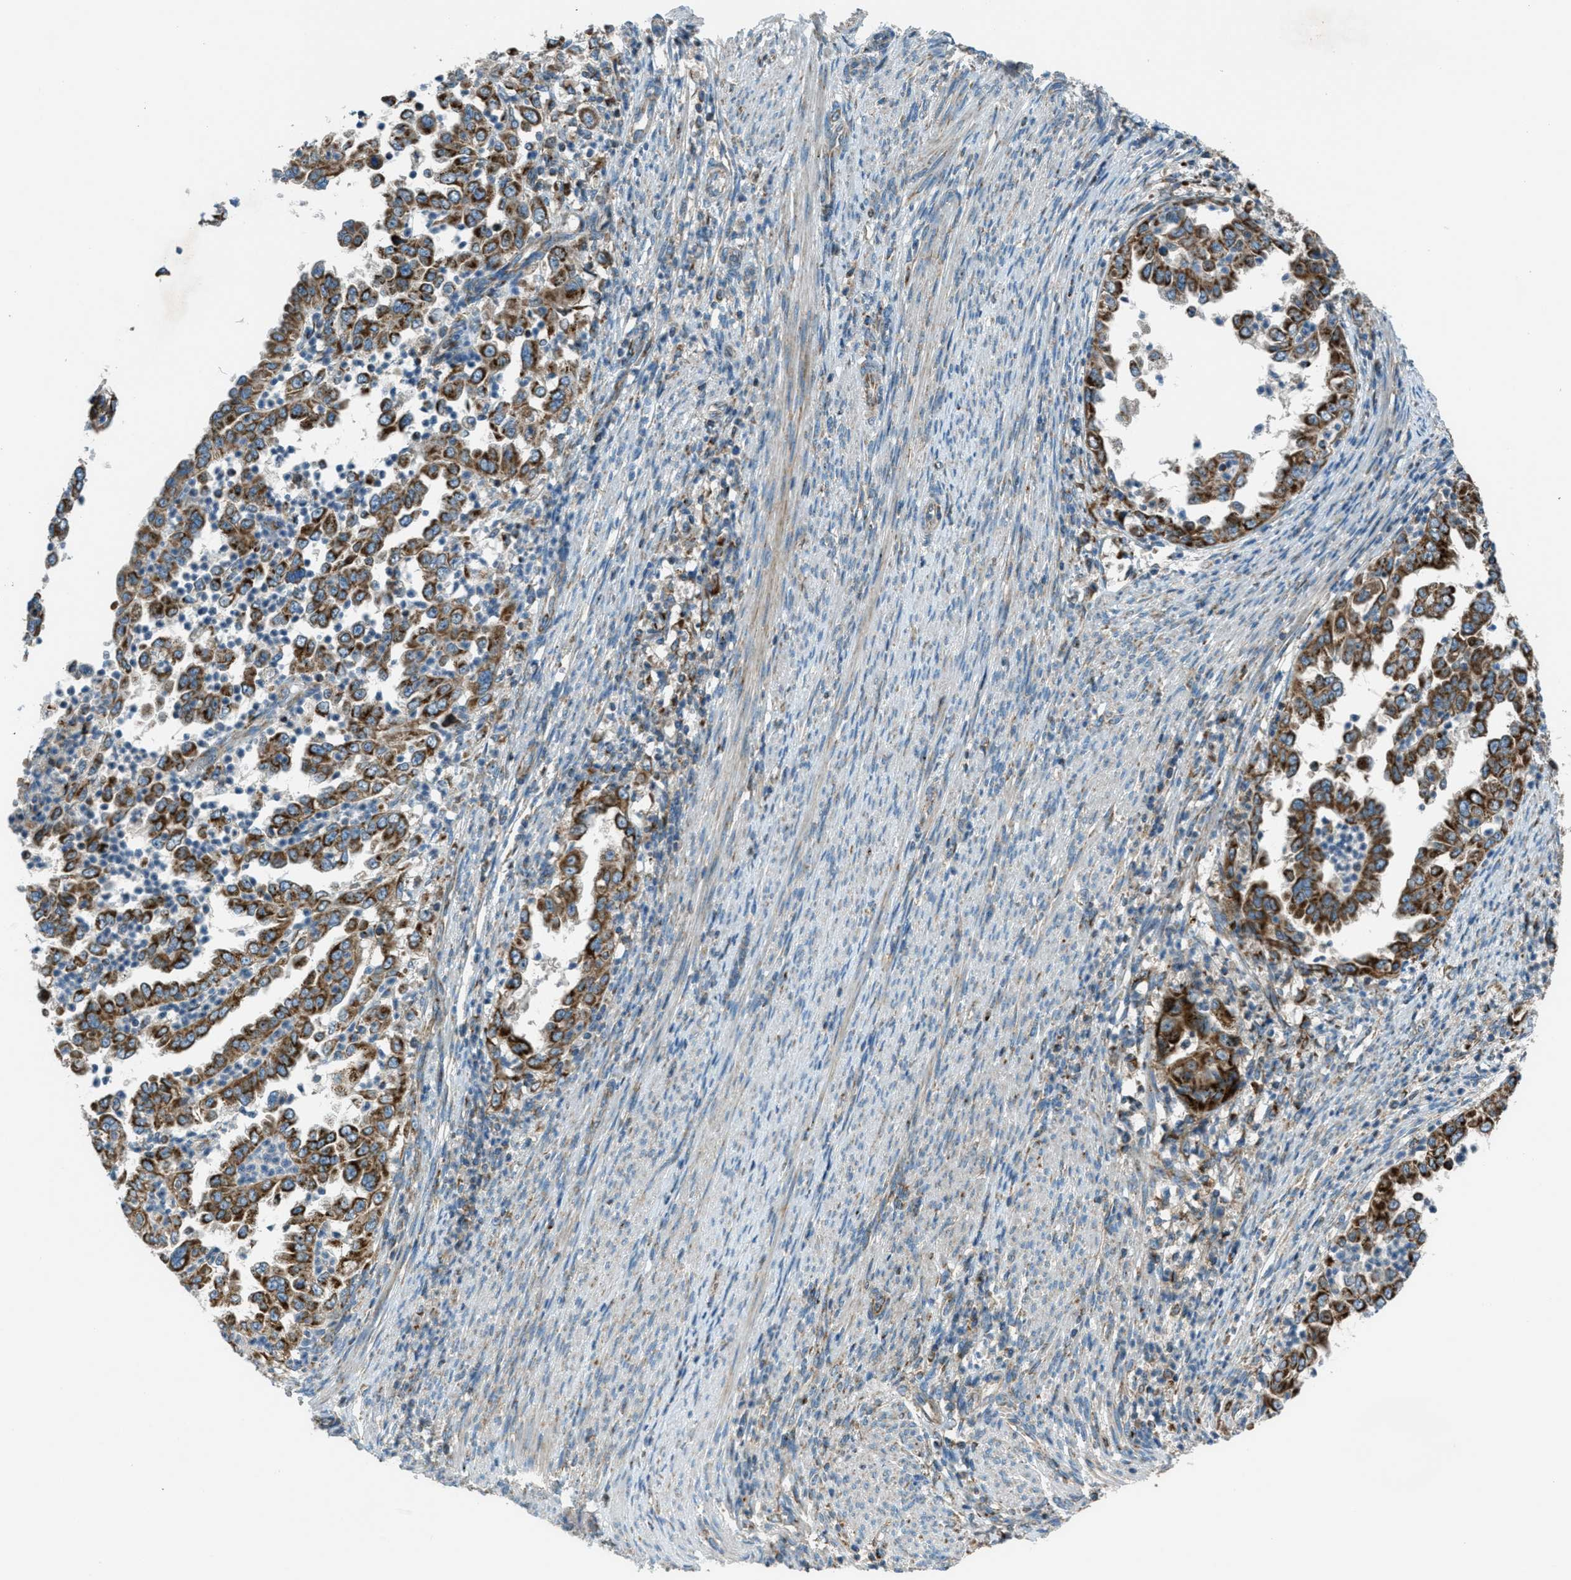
{"staining": {"intensity": "strong", "quantity": ">75%", "location": "cytoplasmic/membranous"}, "tissue": "endometrial cancer", "cell_type": "Tumor cells", "image_type": "cancer", "snomed": [{"axis": "morphology", "description": "Adenocarcinoma, NOS"}, {"axis": "topography", "description": "Endometrium"}], "caption": "A high amount of strong cytoplasmic/membranous expression is present in about >75% of tumor cells in endometrial cancer (adenocarcinoma) tissue.", "gene": "BCKDK", "patient": {"sex": "female", "age": 85}}